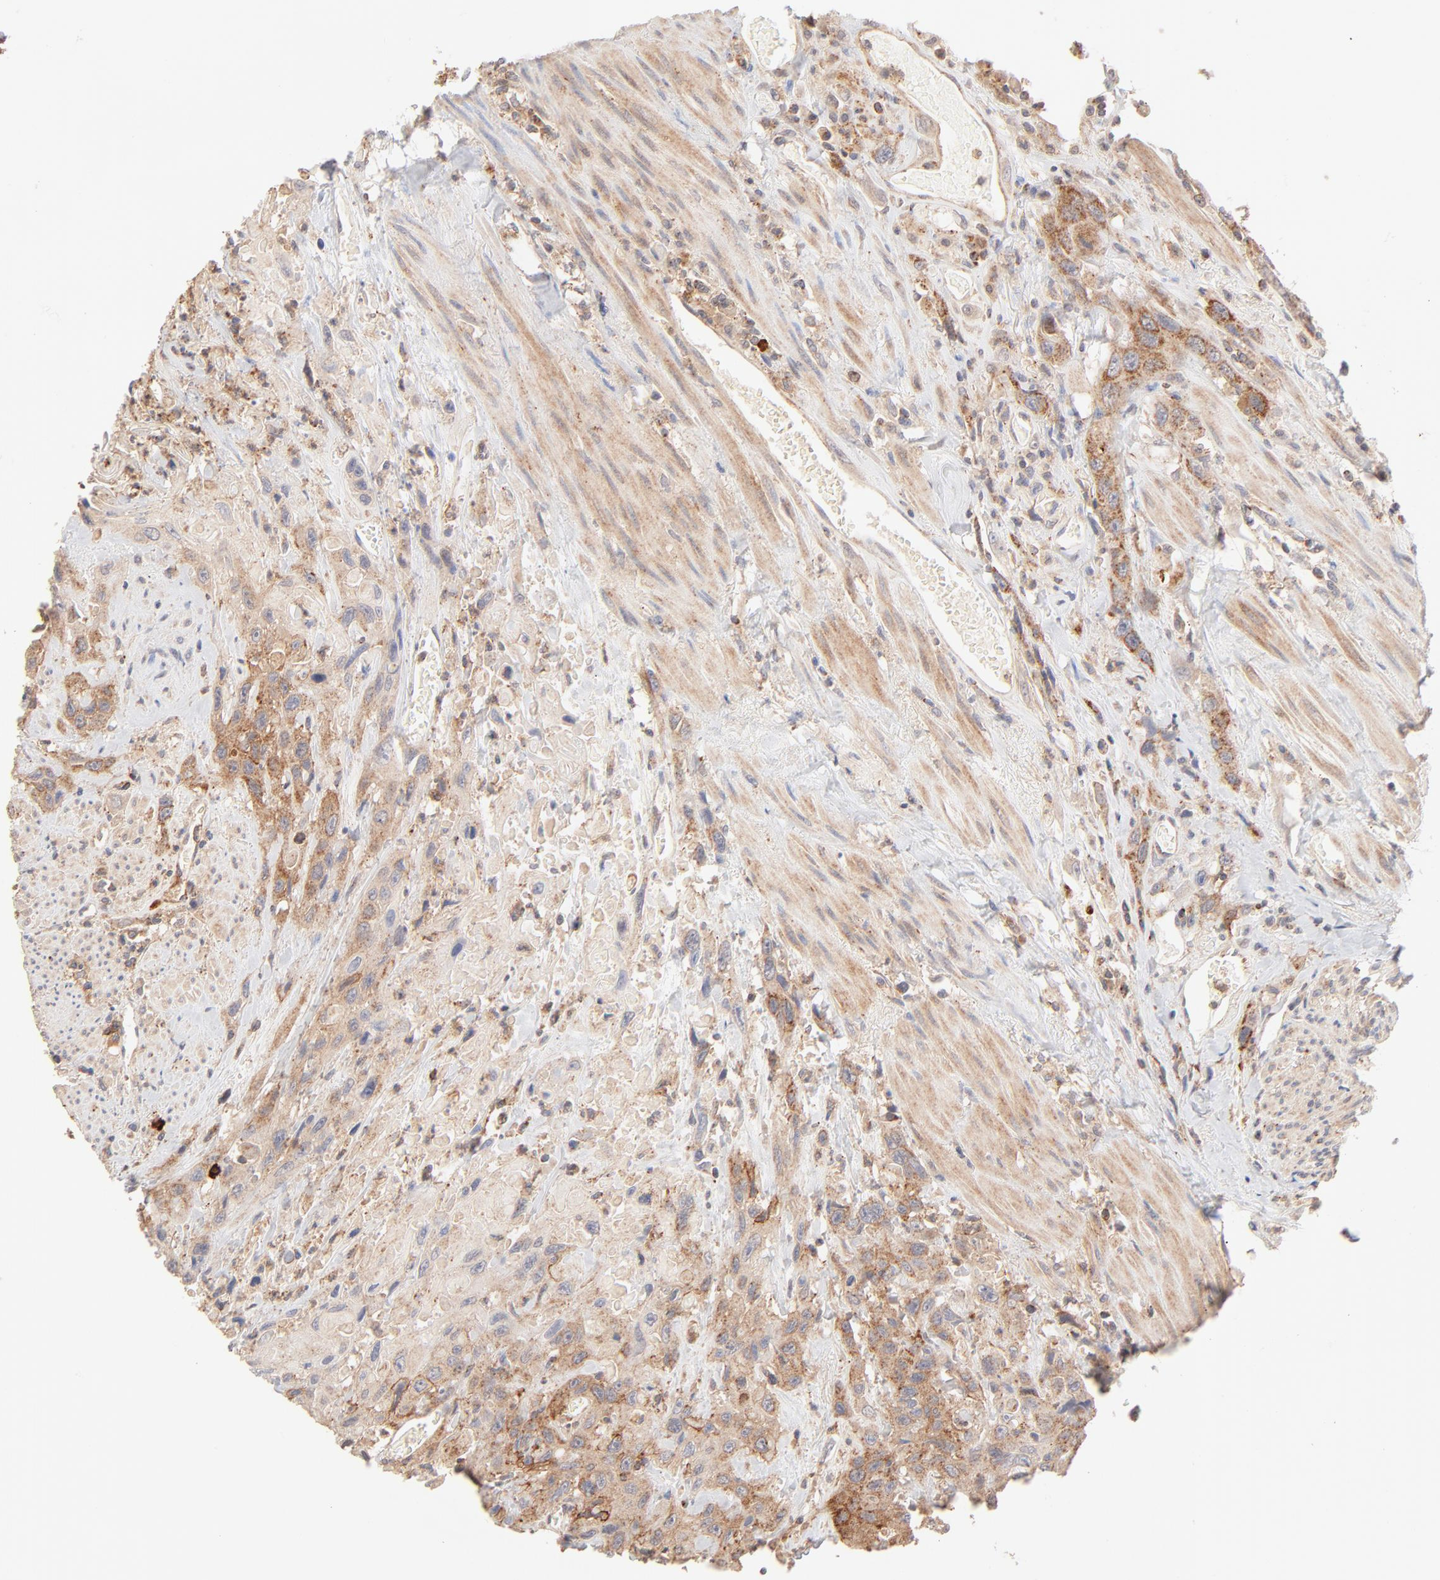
{"staining": {"intensity": "strong", "quantity": ">75%", "location": "cytoplasmic/membranous"}, "tissue": "urothelial cancer", "cell_type": "Tumor cells", "image_type": "cancer", "snomed": [{"axis": "morphology", "description": "Urothelial carcinoma, High grade"}, {"axis": "topography", "description": "Urinary bladder"}], "caption": "Immunohistochemistry (IHC) photomicrograph of neoplastic tissue: human high-grade urothelial carcinoma stained using immunohistochemistry (IHC) shows high levels of strong protein expression localized specifically in the cytoplasmic/membranous of tumor cells, appearing as a cytoplasmic/membranous brown color.", "gene": "CSPG4", "patient": {"sex": "female", "age": 84}}